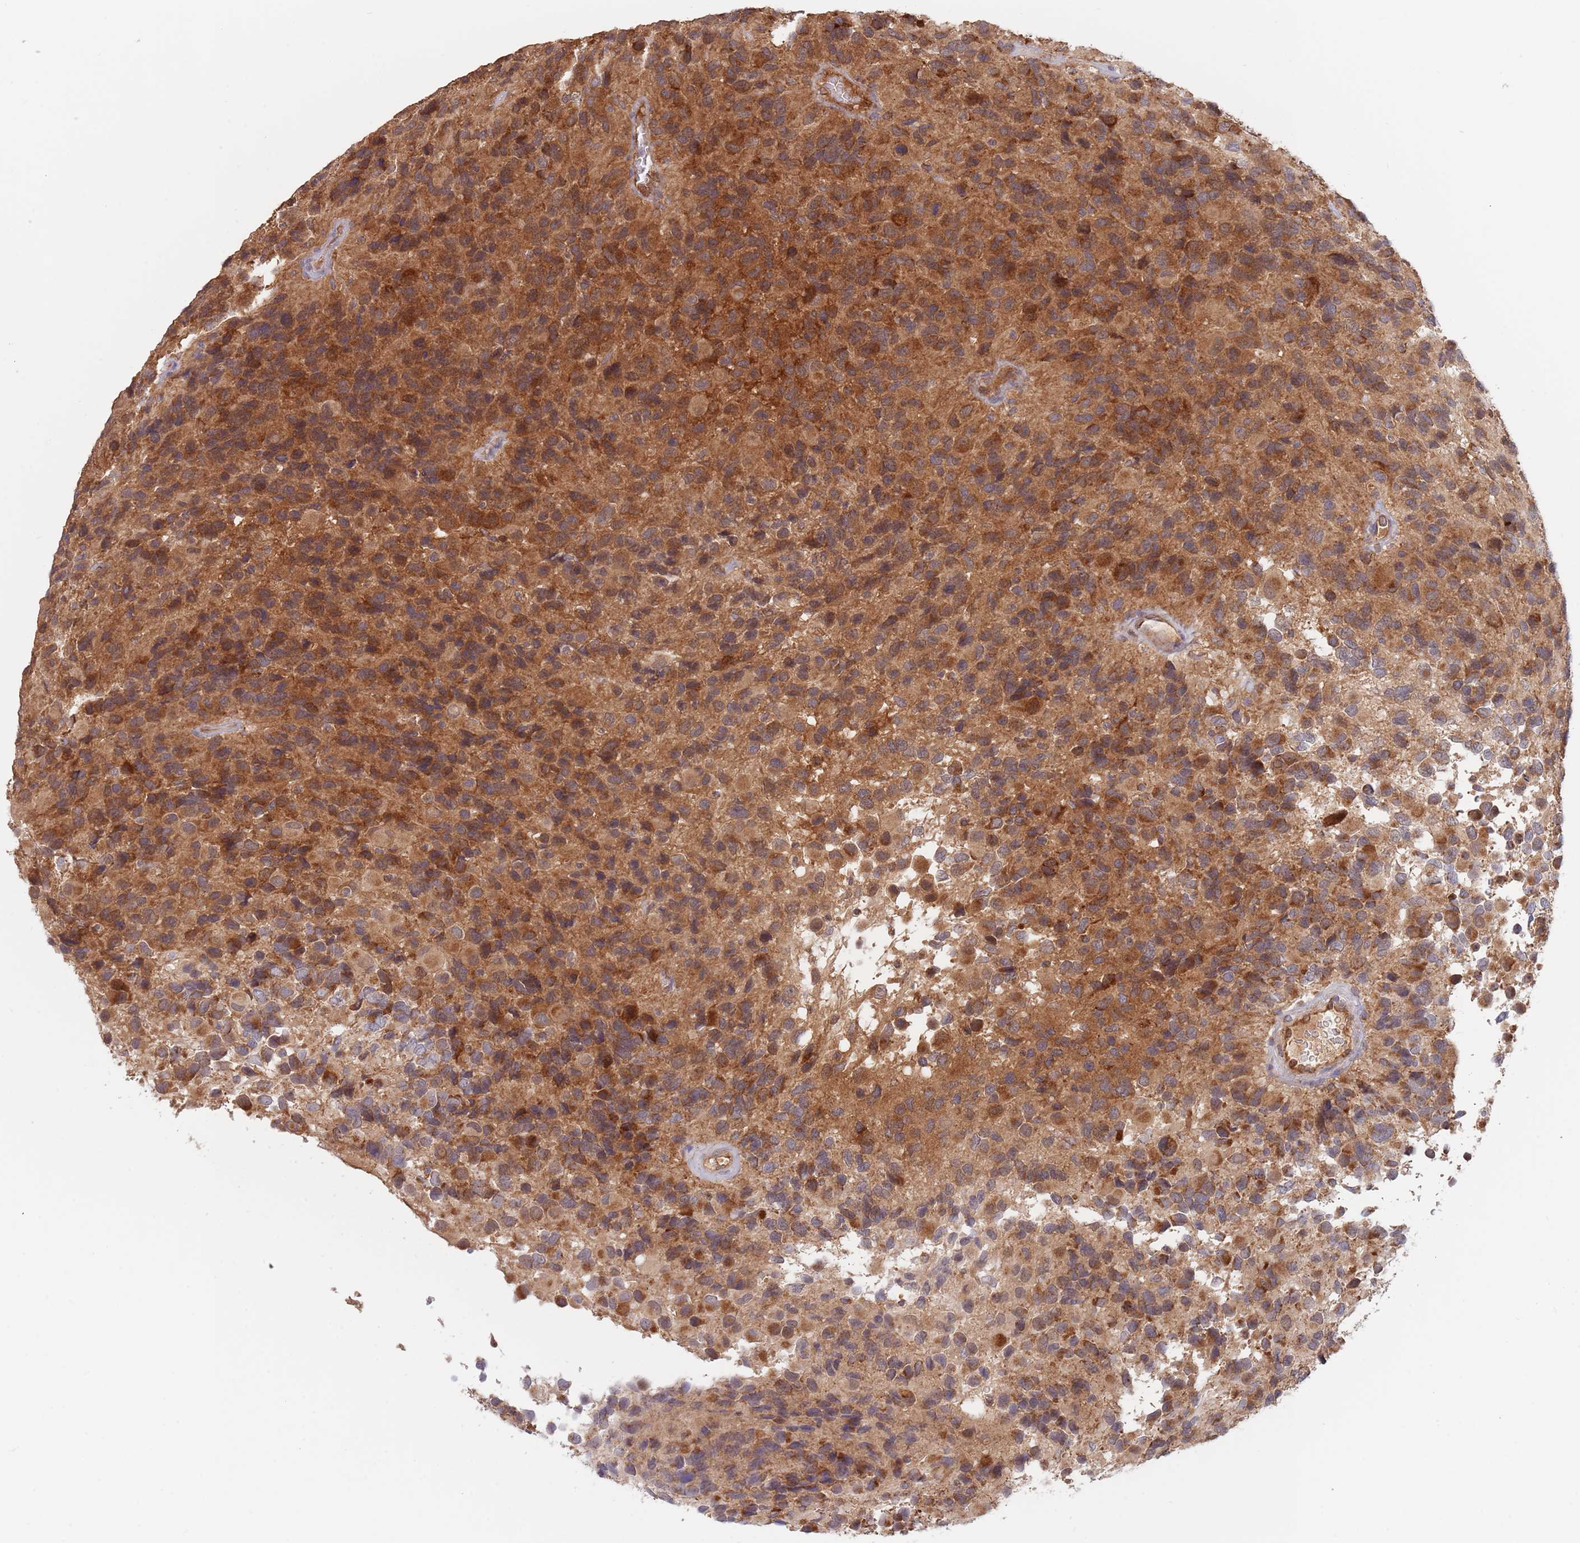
{"staining": {"intensity": "strong", "quantity": "25%-75%", "location": "cytoplasmic/membranous"}, "tissue": "glioma", "cell_type": "Tumor cells", "image_type": "cancer", "snomed": [{"axis": "morphology", "description": "Glioma, malignant, High grade"}, {"axis": "topography", "description": "Brain"}], "caption": "Human glioma stained with a protein marker demonstrates strong staining in tumor cells.", "gene": "GUK1", "patient": {"sex": "male", "age": 77}}